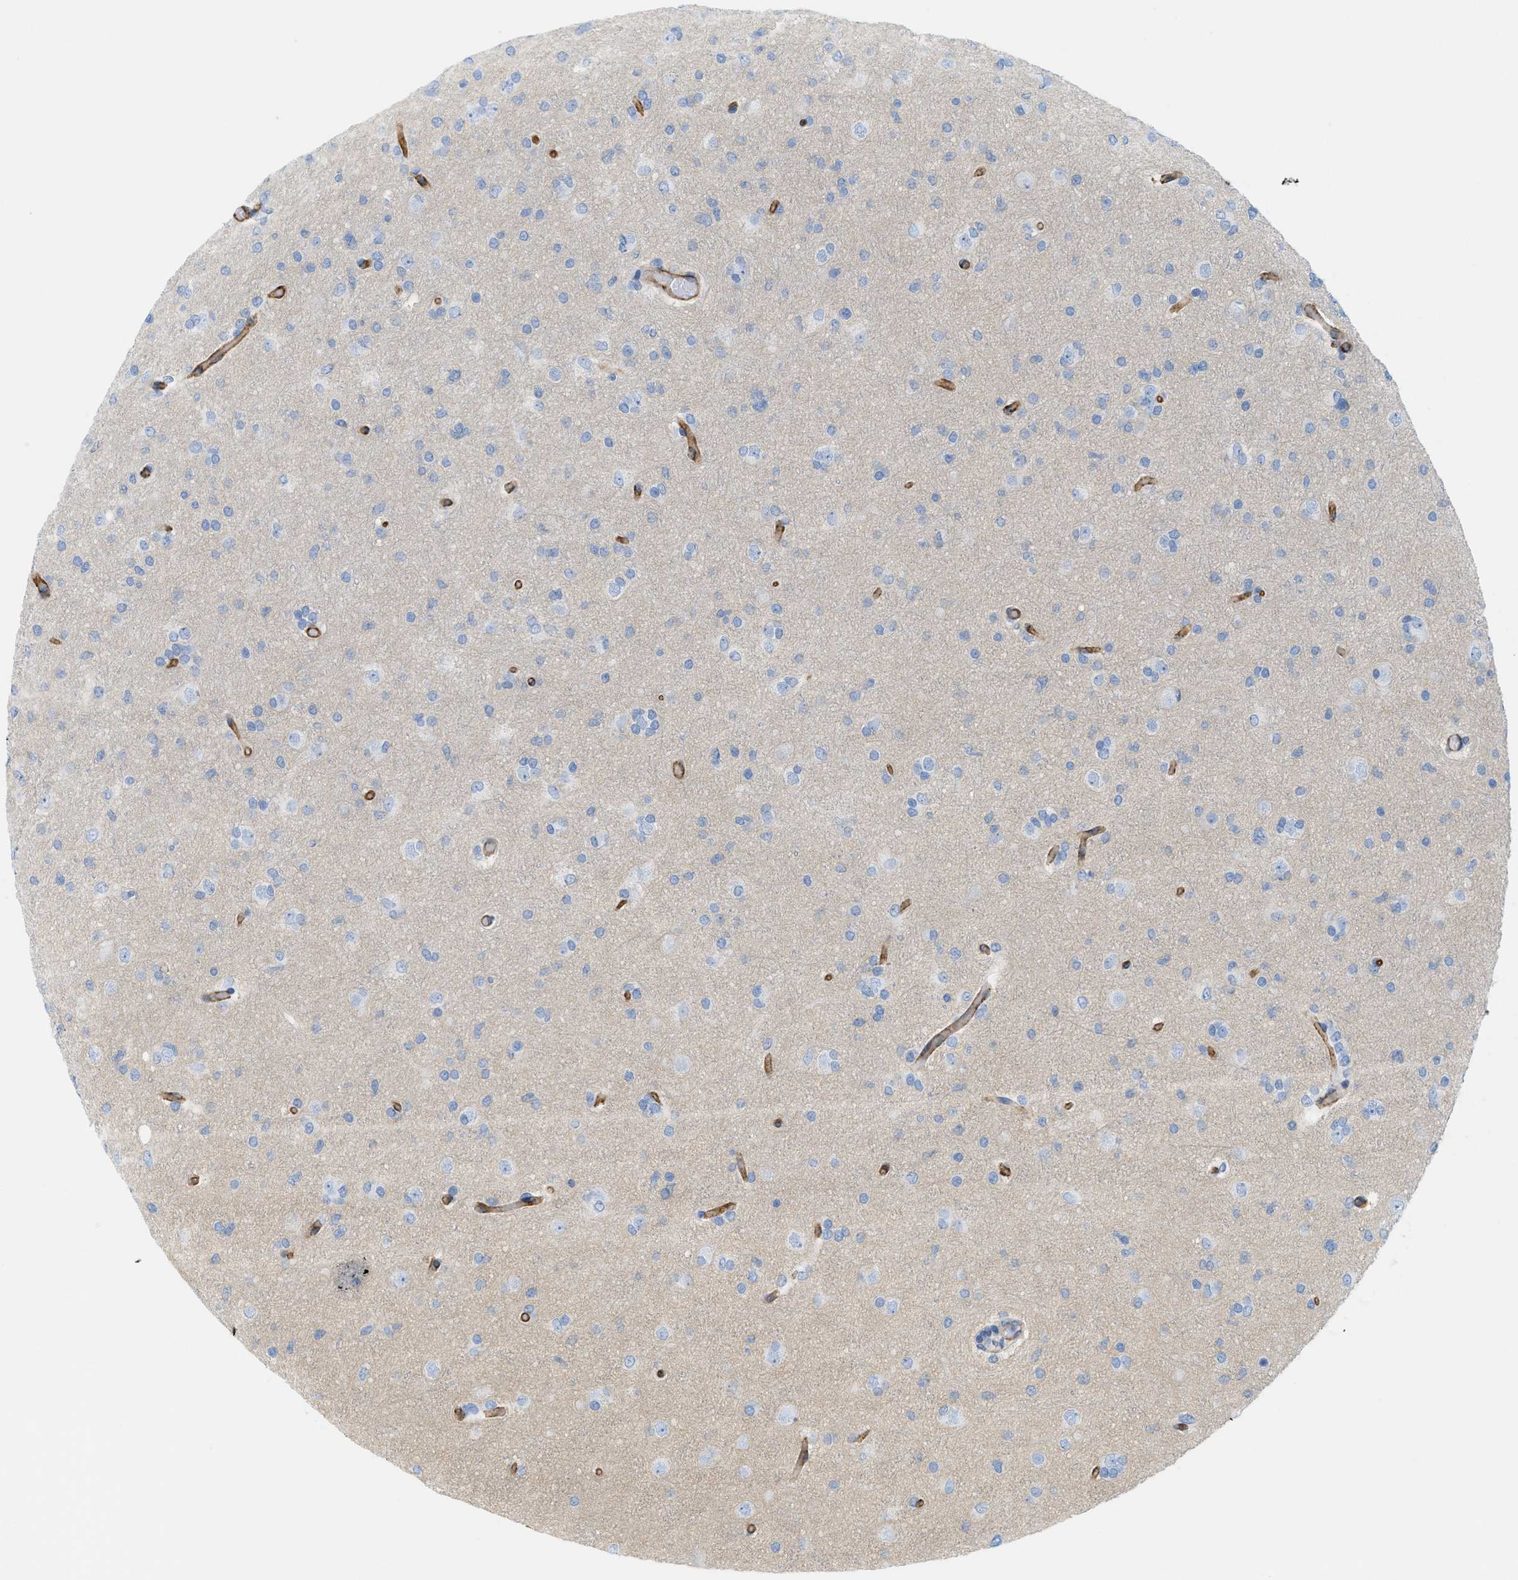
{"staining": {"intensity": "negative", "quantity": "none", "location": "none"}, "tissue": "glioma", "cell_type": "Tumor cells", "image_type": "cancer", "snomed": [{"axis": "morphology", "description": "Glioma, malignant, High grade"}, {"axis": "topography", "description": "Cerebral cortex"}], "caption": "Tumor cells show no significant staining in glioma.", "gene": "SLC3A2", "patient": {"sex": "female", "age": 36}}